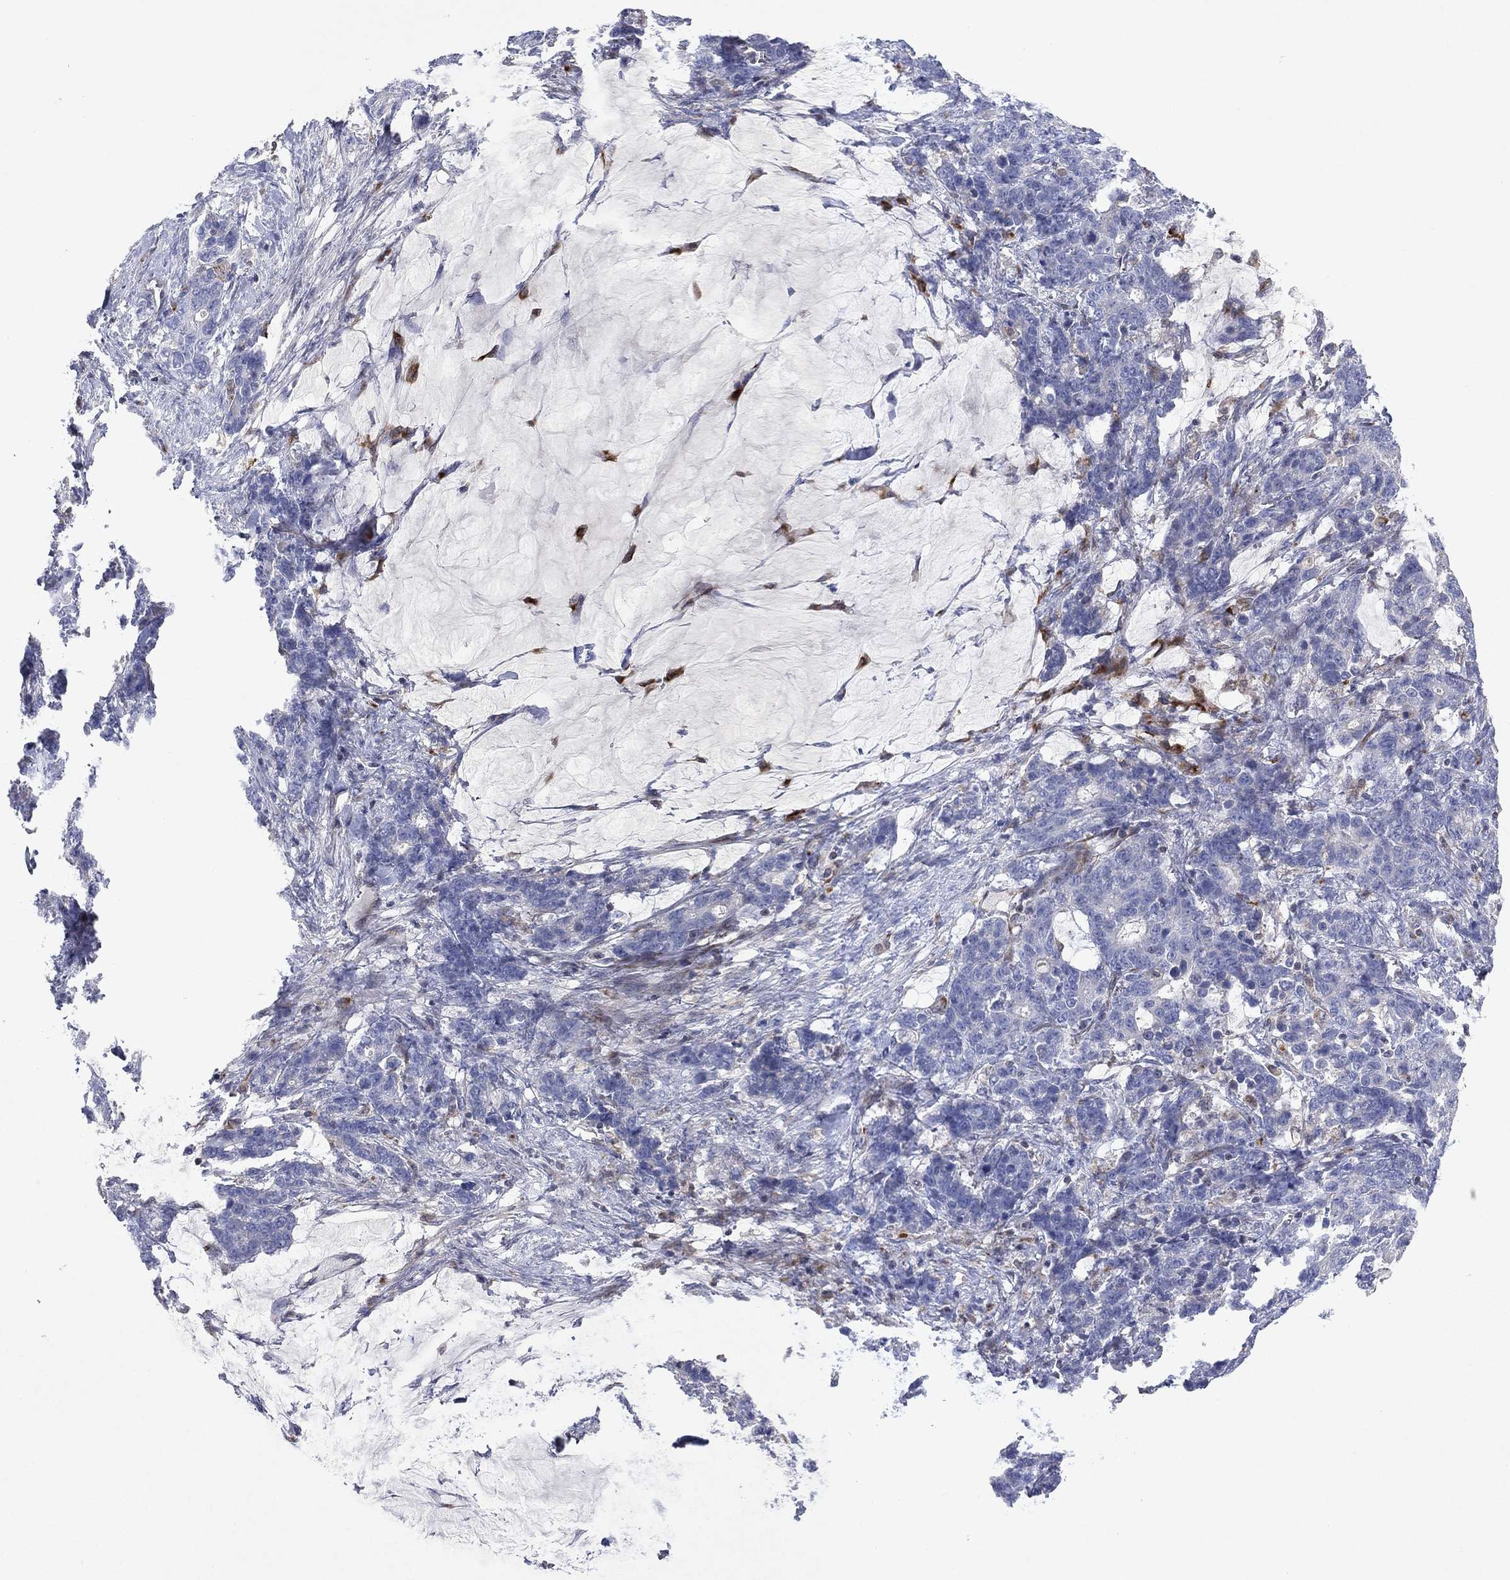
{"staining": {"intensity": "negative", "quantity": "none", "location": "none"}, "tissue": "stomach cancer", "cell_type": "Tumor cells", "image_type": "cancer", "snomed": [{"axis": "morphology", "description": "Normal tissue, NOS"}, {"axis": "morphology", "description": "Adenocarcinoma, NOS"}, {"axis": "topography", "description": "Stomach"}], "caption": "Stomach cancer (adenocarcinoma) stained for a protein using IHC shows no expression tumor cells.", "gene": "FLI1", "patient": {"sex": "female", "age": 64}}